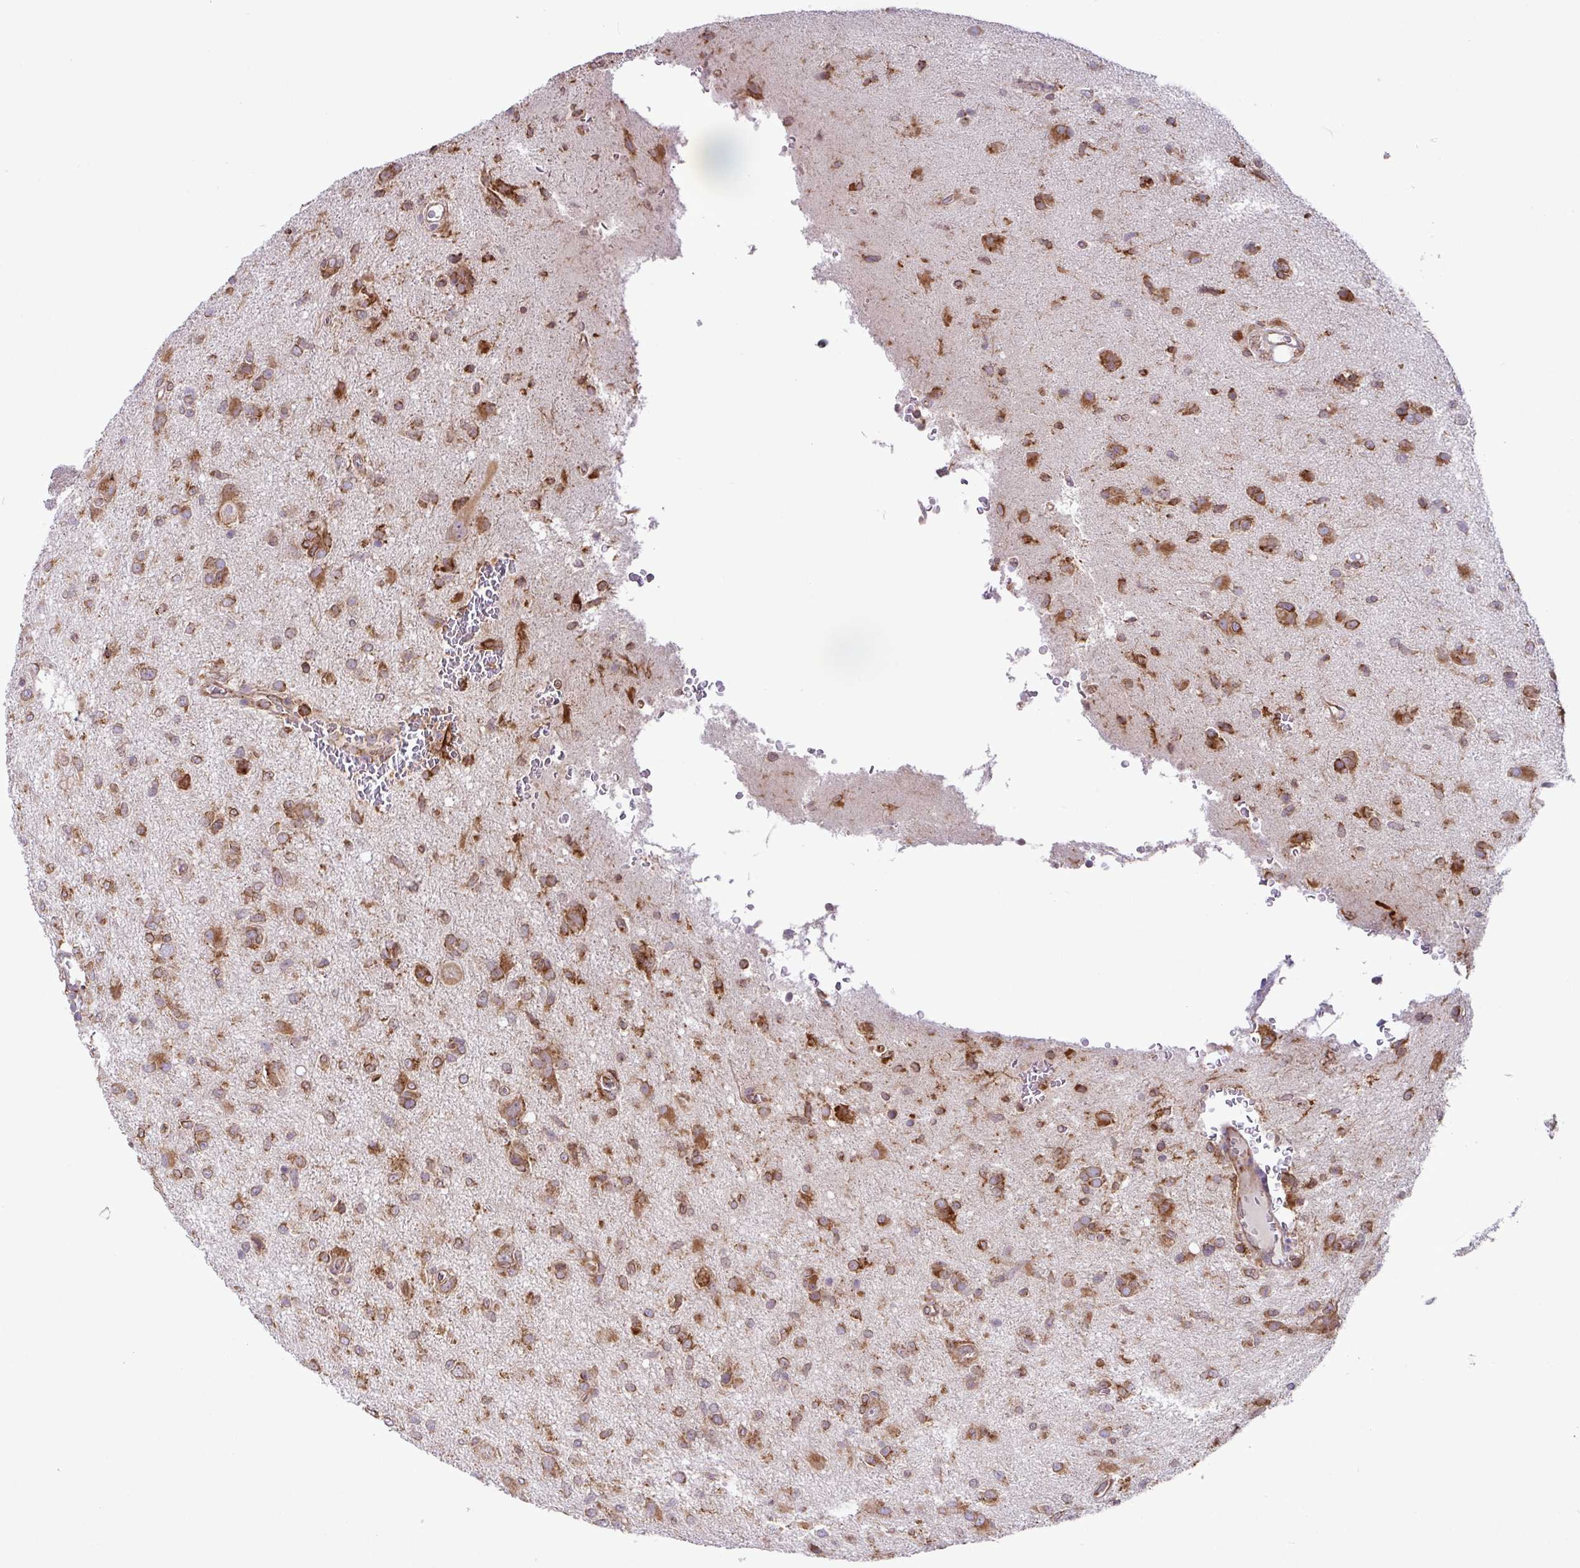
{"staining": {"intensity": "moderate", "quantity": ">75%", "location": "cytoplasmic/membranous"}, "tissue": "glioma", "cell_type": "Tumor cells", "image_type": "cancer", "snomed": [{"axis": "morphology", "description": "Glioma, malignant, High grade"}, {"axis": "topography", "description": "Brain"}], "caption": "Human glioma stained with a protein marker exhibits moderate staining in tumor cells.", "gene": "SLC39A7", "patient": {"sex": "female", "age": 57}}